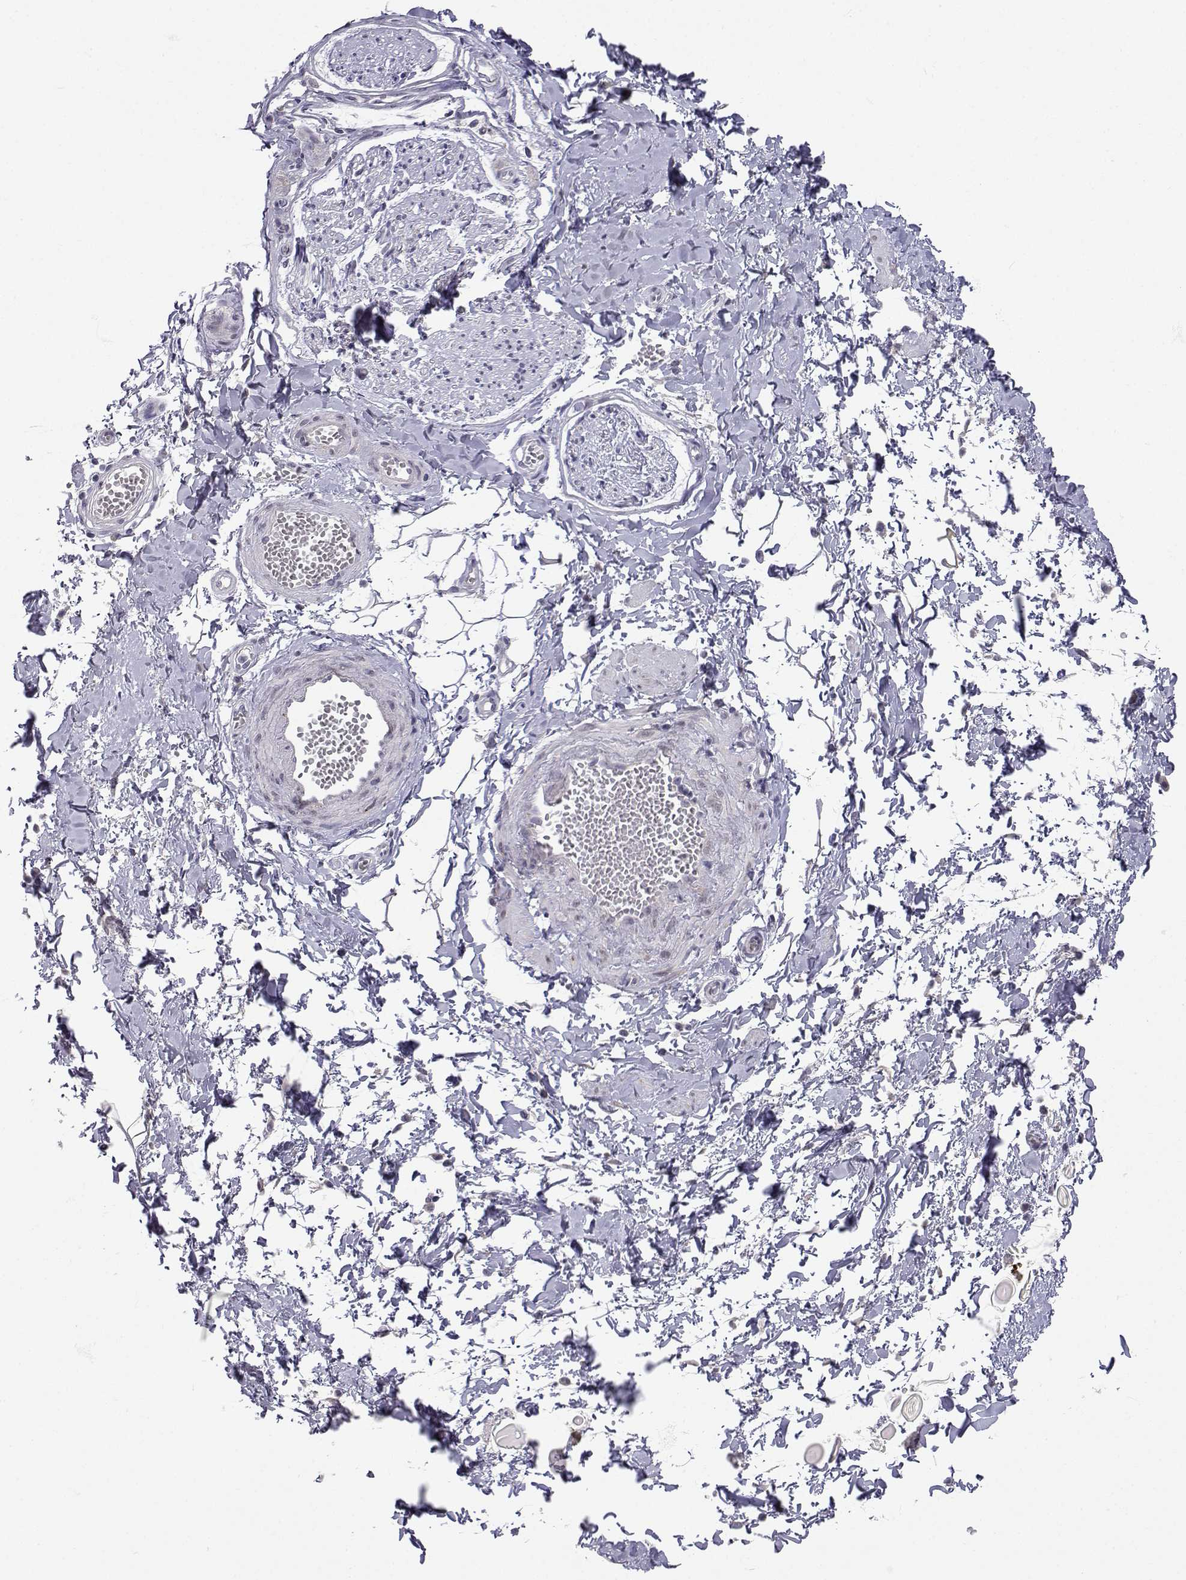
{"staining": {"intensity": "negative", "quantity": "none", "location": "none"}, "tissue": "adipose tissue", "cell_type": "Adipocytes", "image_type": "normal", "snomed": [{"axis": "morphology", "description": "Normal tissue, NOS"}, {"axis": "topography", "description": "Smooth muscle"}, {"axis": "topography", "description": "Peripheral nerve tissue"}], "caption": "Immunohistochemistry (IHC) image of normal adipose tissue stained for a protein (brown), which exhibits no expression in adipocytes. Nuclei are stained in blue.", "gene": "SLC6A3", "patient": {"sex": "male", "age": 22}}